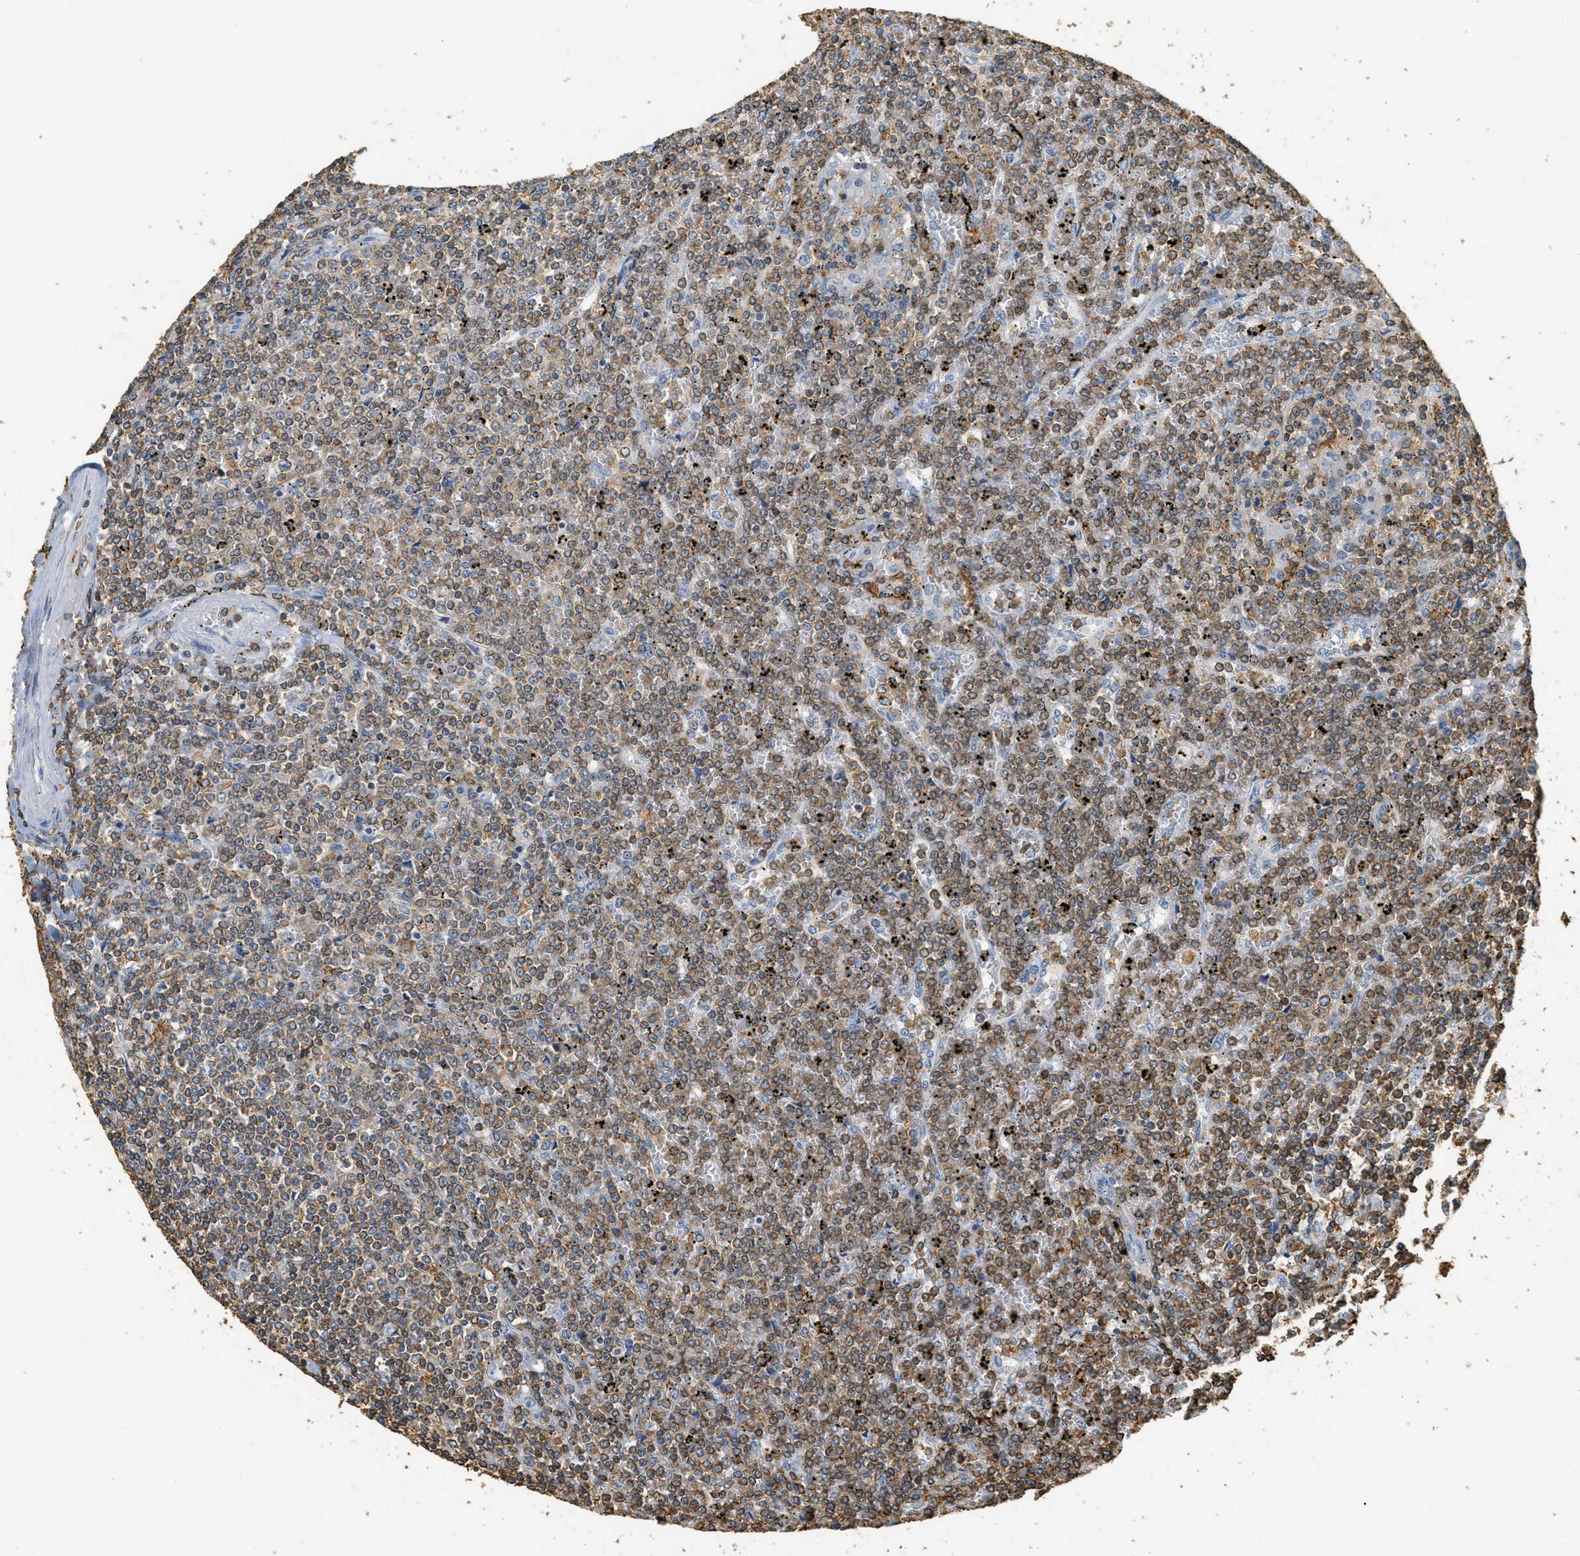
{"staining": {"intensity": "moderate", "quantity": ">75%", "location": "cytoplasmic/membranous"}, "tissue": "lymphoma", "cell_type": "Tumor cells", "image_type": "cancer", "snomed": [{"axis": "morphology", "description": "Malignant lymphoma, non-Hodgkin's type, Low grade"}, {"axis": "topography", "description": "Spleen"}], "caption": "Lymphoma tissue displays moderate cytoplasmic/membranous positivity in approximately >75% of tumor cells, visualized by immunohistochemistry.", "gene": "LSP1", "patient": {"sex": "female", "age": 19}}